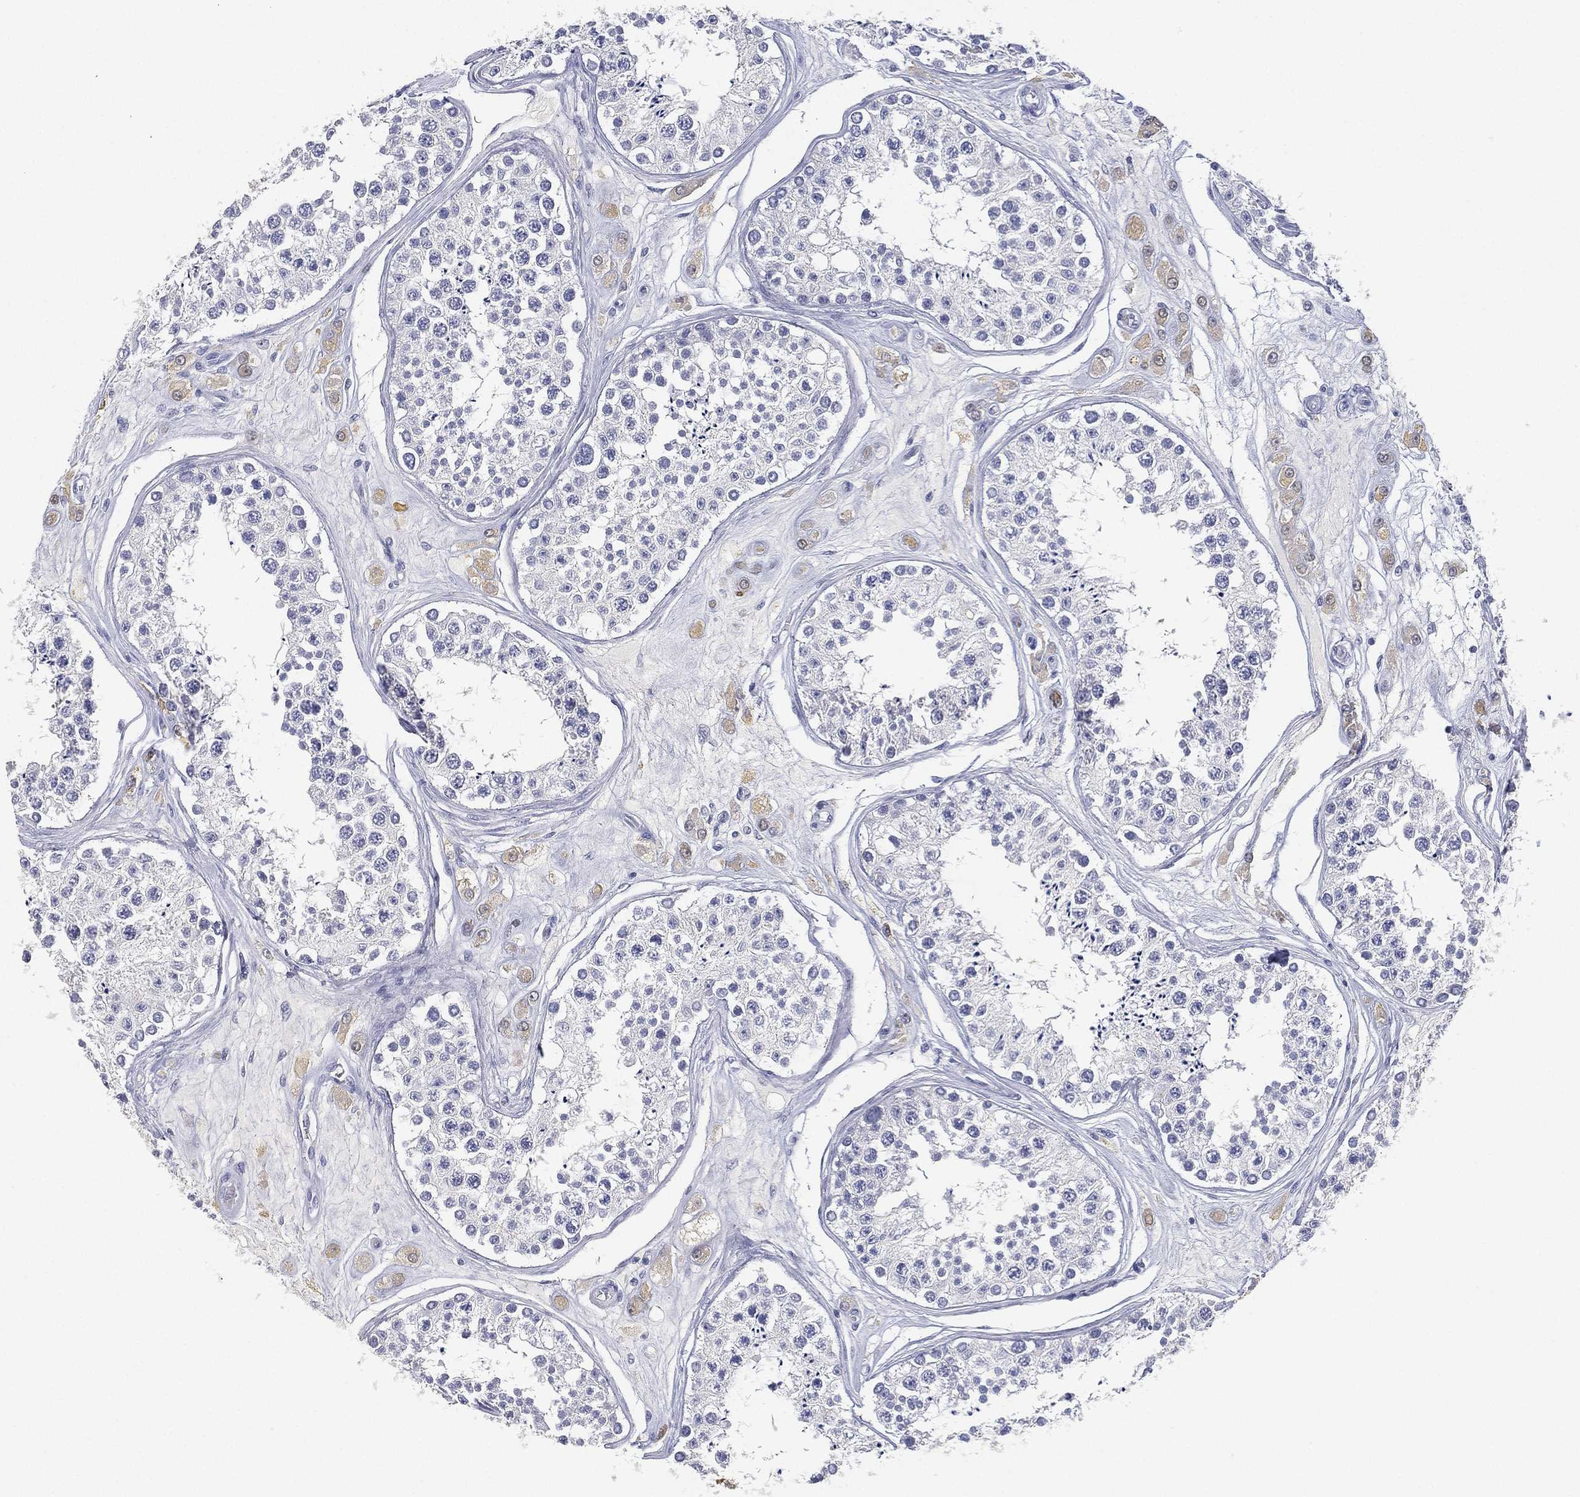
{"staining": {"intensity": "negative", "quantity": "none", "location": "none"}, "tissue": "testis", "cell_type": "Cells in seminiferous ducts", "image_type": "normal", "snomed": [{"axis": "morphology", "description": "Normal tissue, NOS"}, {"axis": "topography", "description": "Testis"}], "caption": "DAB (3,3'-diaminobenzidine) immunohistochemical staining of normal human testis exhibits no significant staining in cells in seminiferous ducts.", "gene": "FMO1", "patient": {"sex": "male", "age": 25}}